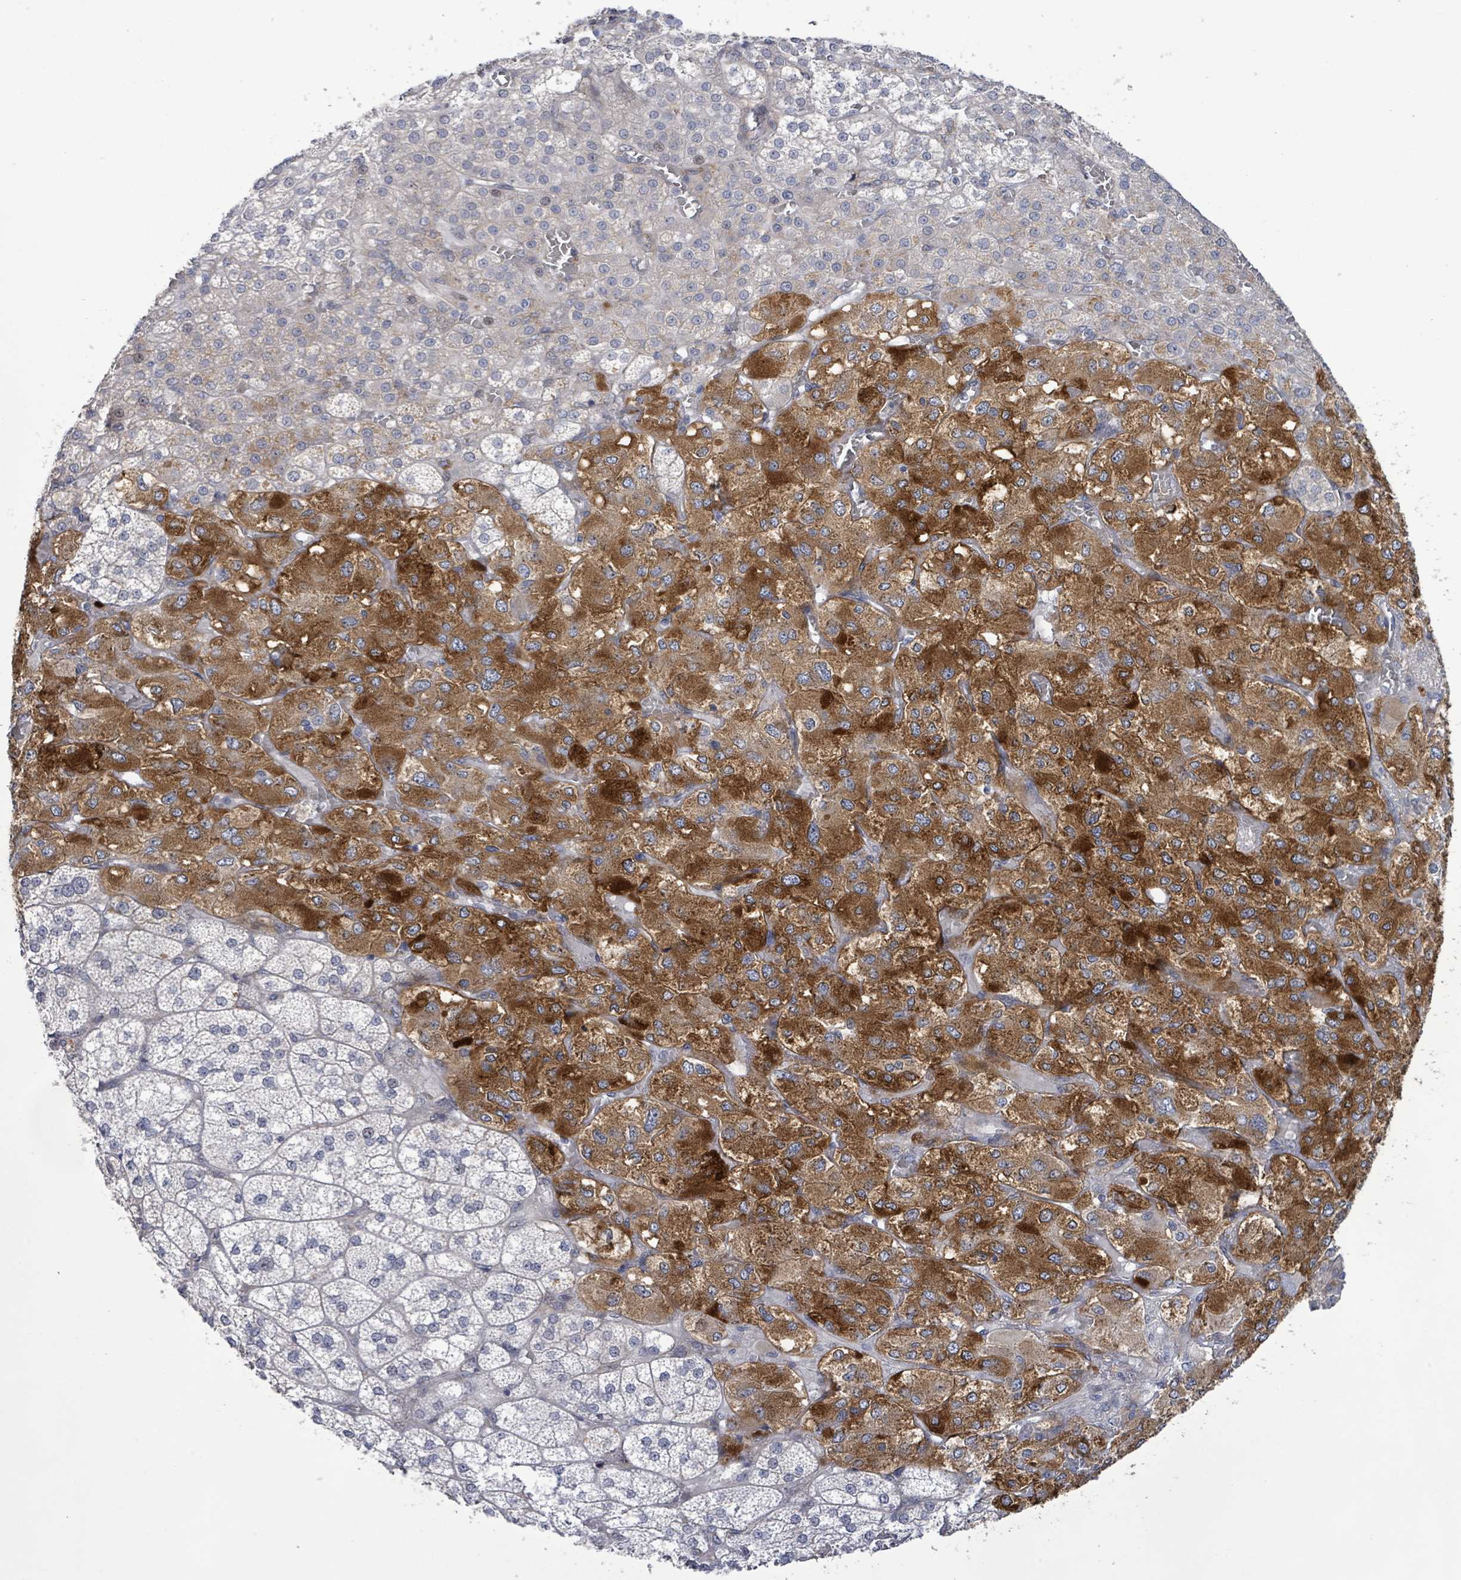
{"staining": {"intensity": "strong", "quantity": "<25%", "location": "cytoplasmic/membranous"}, "tissue": "adrenal gland", "cell_type": "Glandular cells", "image_type": "normal", "snomed": [{"axis": "morphology", "description": "Normal tissue, NOS"}, {"axis": "topography", "description": "Adrenal gland"}], "caption": "Benign adrenal gland reveals strong cytoplasmic/membranous staining in about <25% of glandular cells The protein is stained brown, and the nuclei are stained in blue (DAB (3,3'-diaminobenzidine) IHC with brightfield microscopy, high magnification)..", "gene": "SLIT3", "patient": {"sex": "female", "age": 60}}